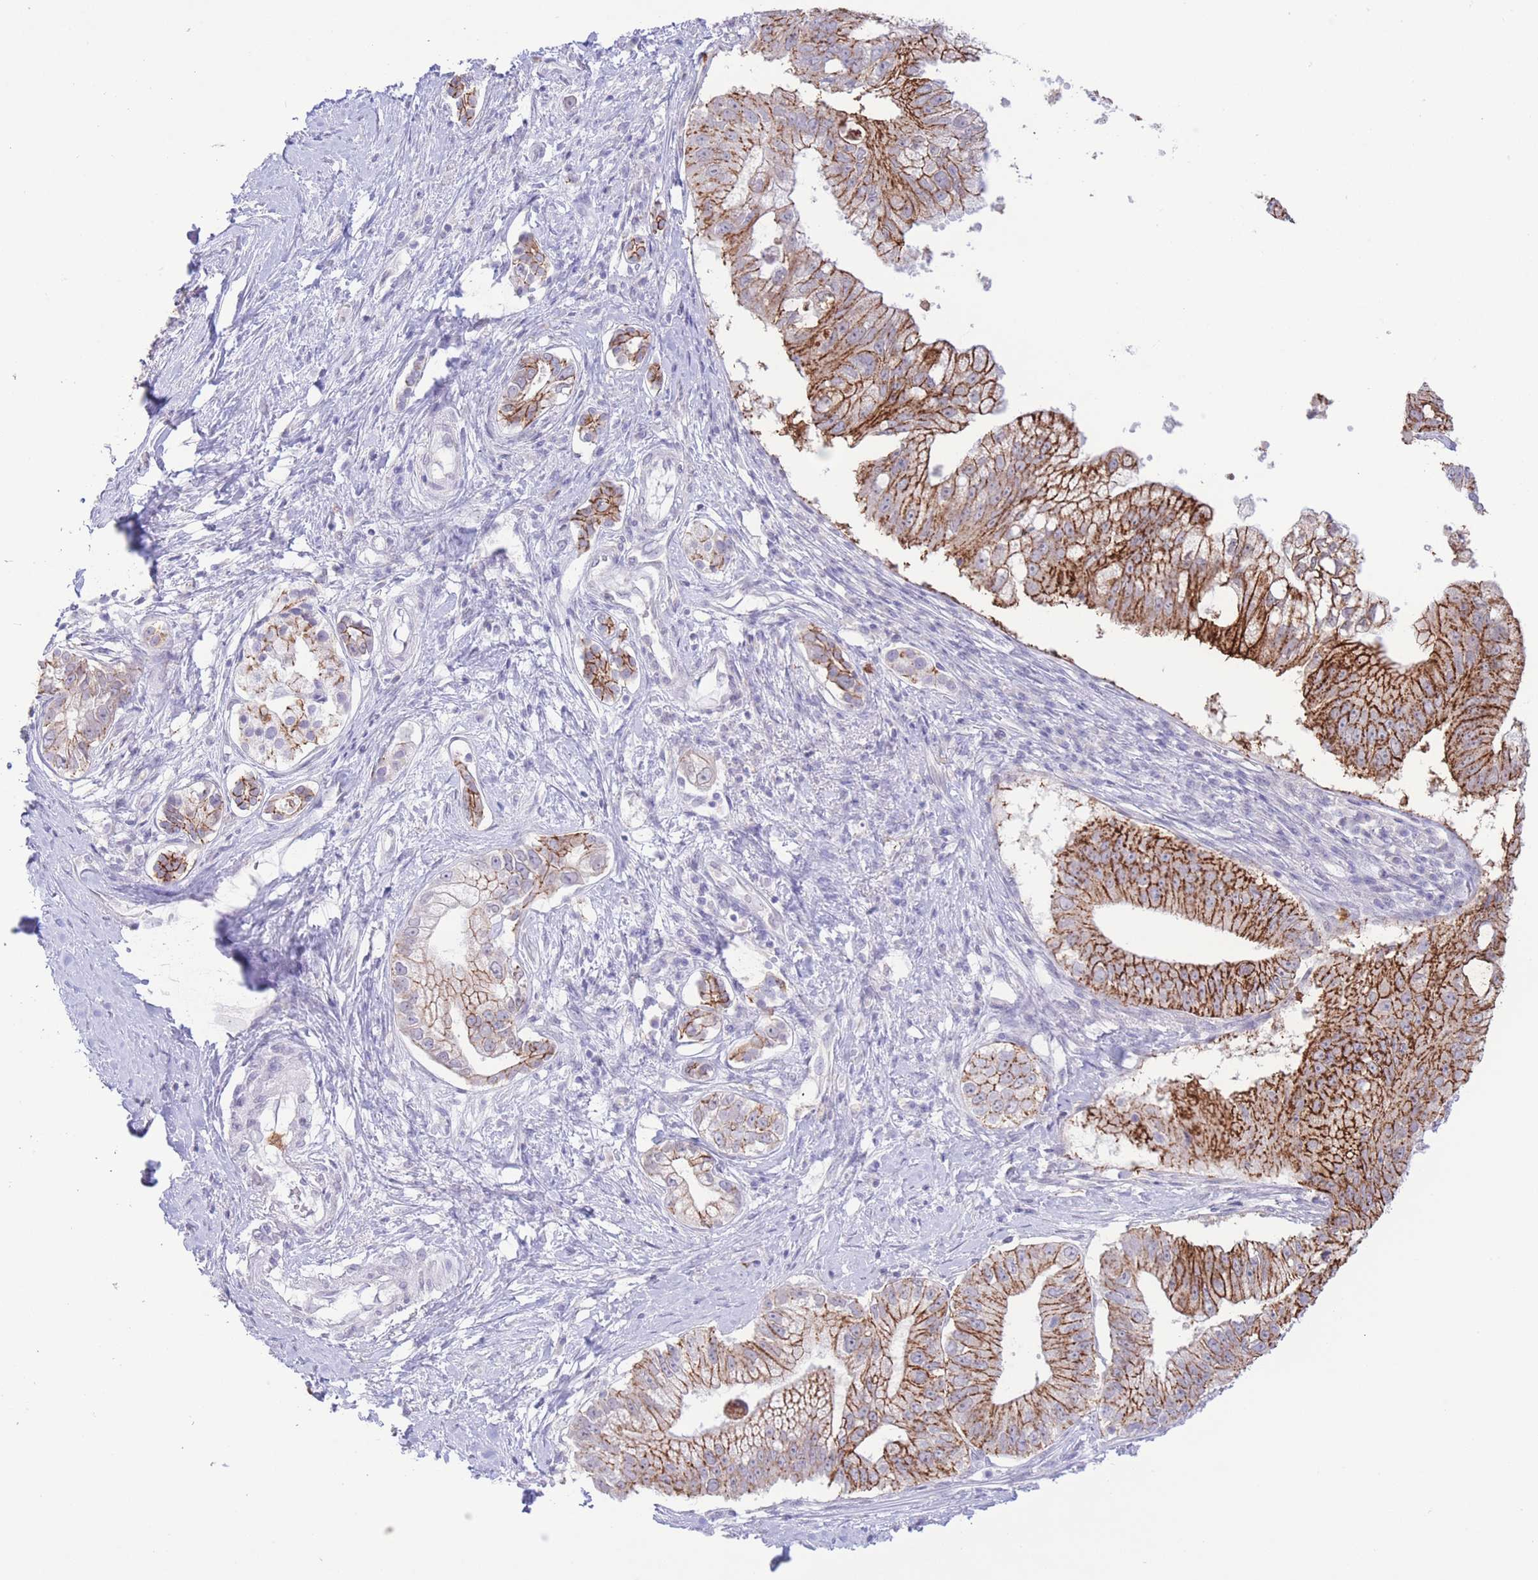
{"staining": {"intensity": "strong", "quantity": "25%-75%", "location": "cytoplasmic/membranous"}, "tissue": "pancreatic cancer", "cell_type": "Tumor cells", "image_type": "cancer", "snomed": [{"axis": "morphology", "description": "Adenocarcinoma, NOS"}, {"axis": "topography", "description": "Pancreas"}], "caption": "Pancreatic cancer tissue demonstrates strong cytoplasmic/membranous expression in about 25%-75% of tumor cells, visualized by immunohistochemistry. (brown staining indicates protein expression, while blue staining denotes nuclei).", "gene": "LCLAT1", "patient": {"sex": "male", "age": 70}}